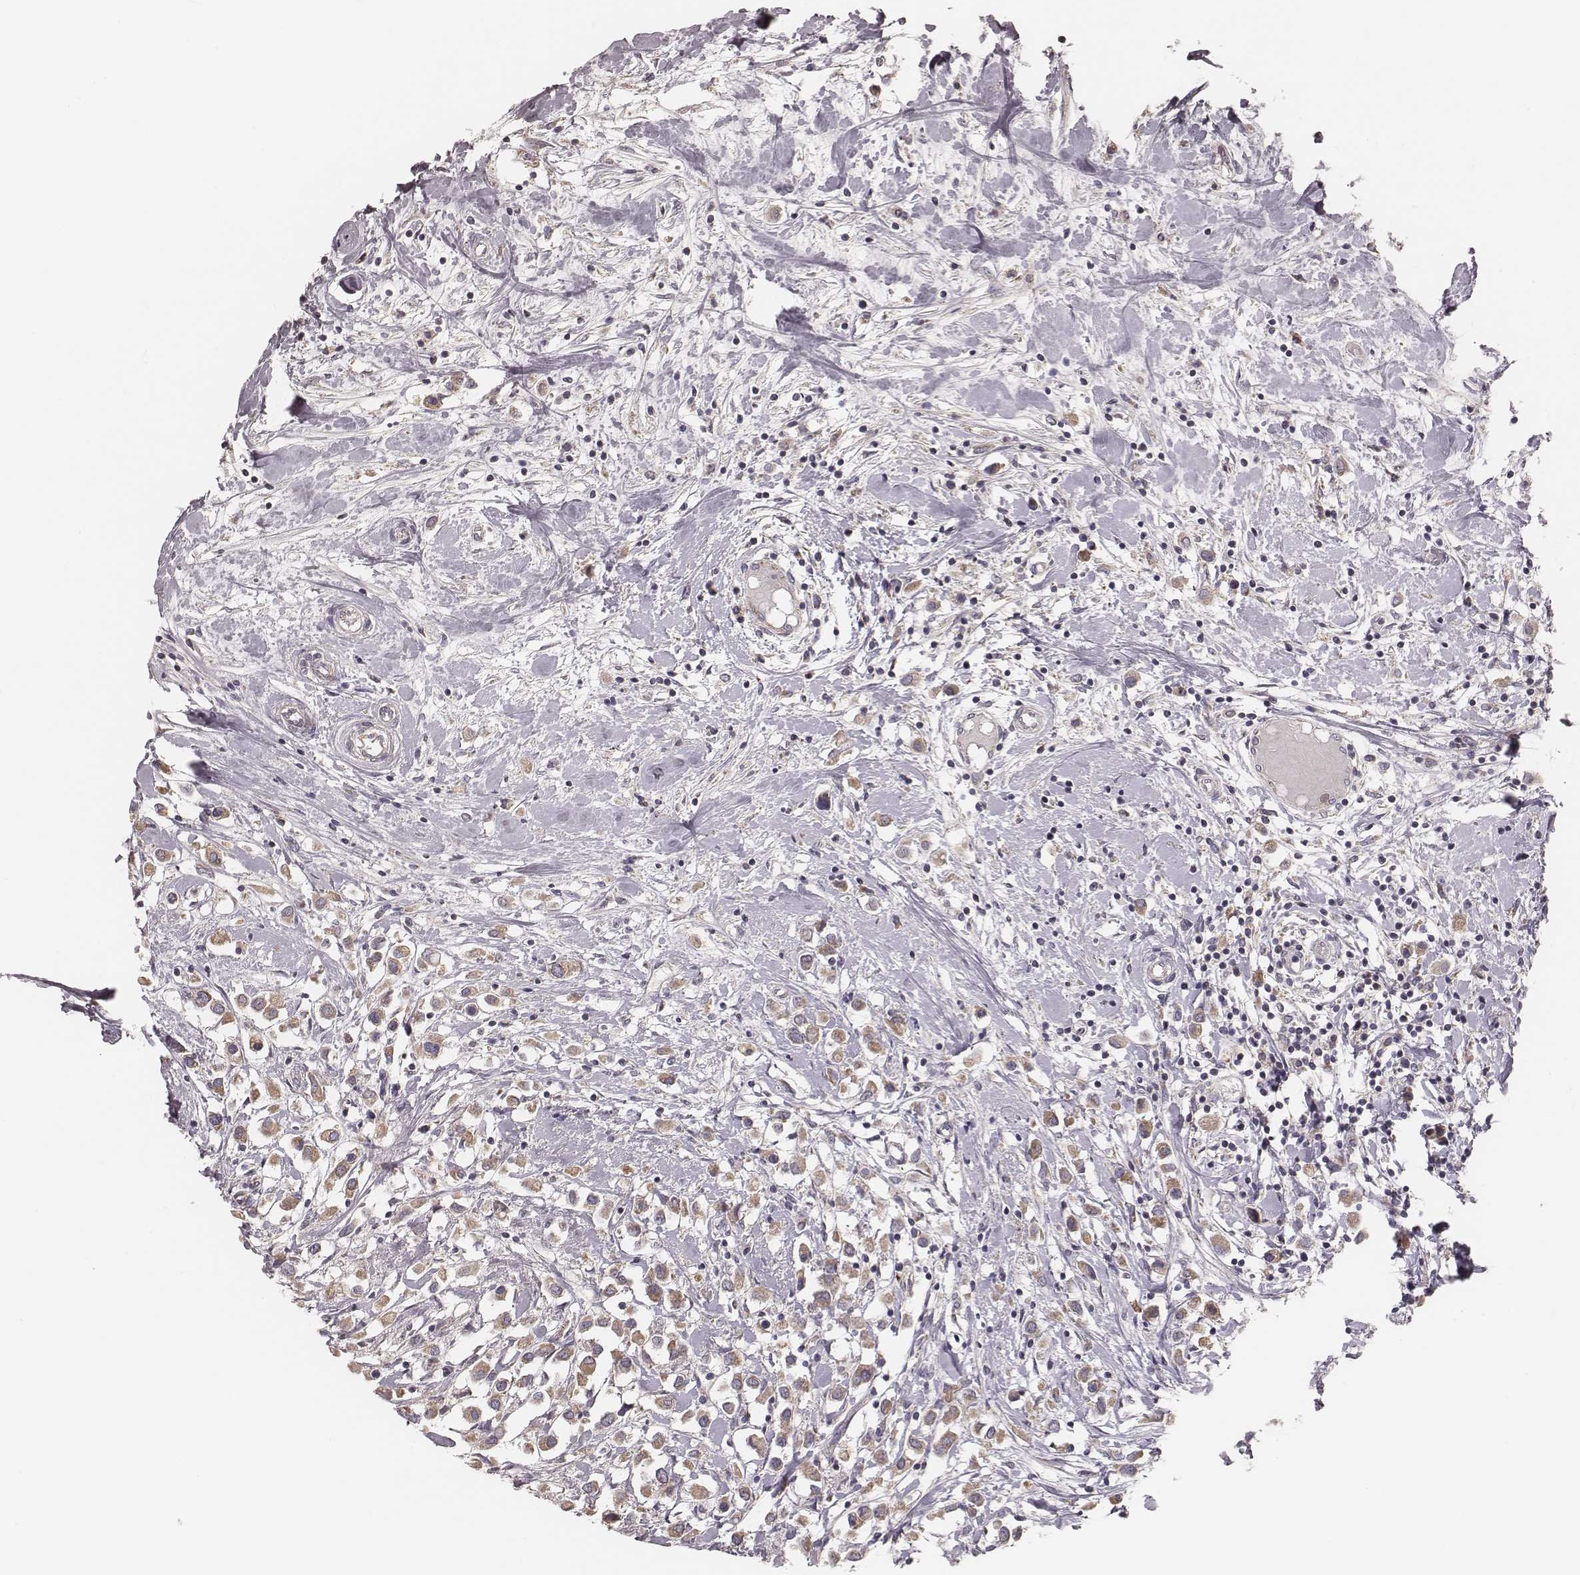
{"staining": {"intensity": "moderate", "quantity": ">75%", "location": "cytoplasmic/membranous"}, "tissue": "breast cancer", "cell_type": "Tumor cells", "image_type": "cancer", "snomed": [{"axis": "morphology", "description": "Duct carcinoma"}, {"axis": "topography", "description": "Breast"}], "caption": "This is a micrograph of immunohistochemistry staining of intraductal carcinoma (breast), which shows moderate expression in the cytoplasmic/membranous of tumor cells.", "gene": "MRPS27", "patient": {"sex": "female", "age": 61}}